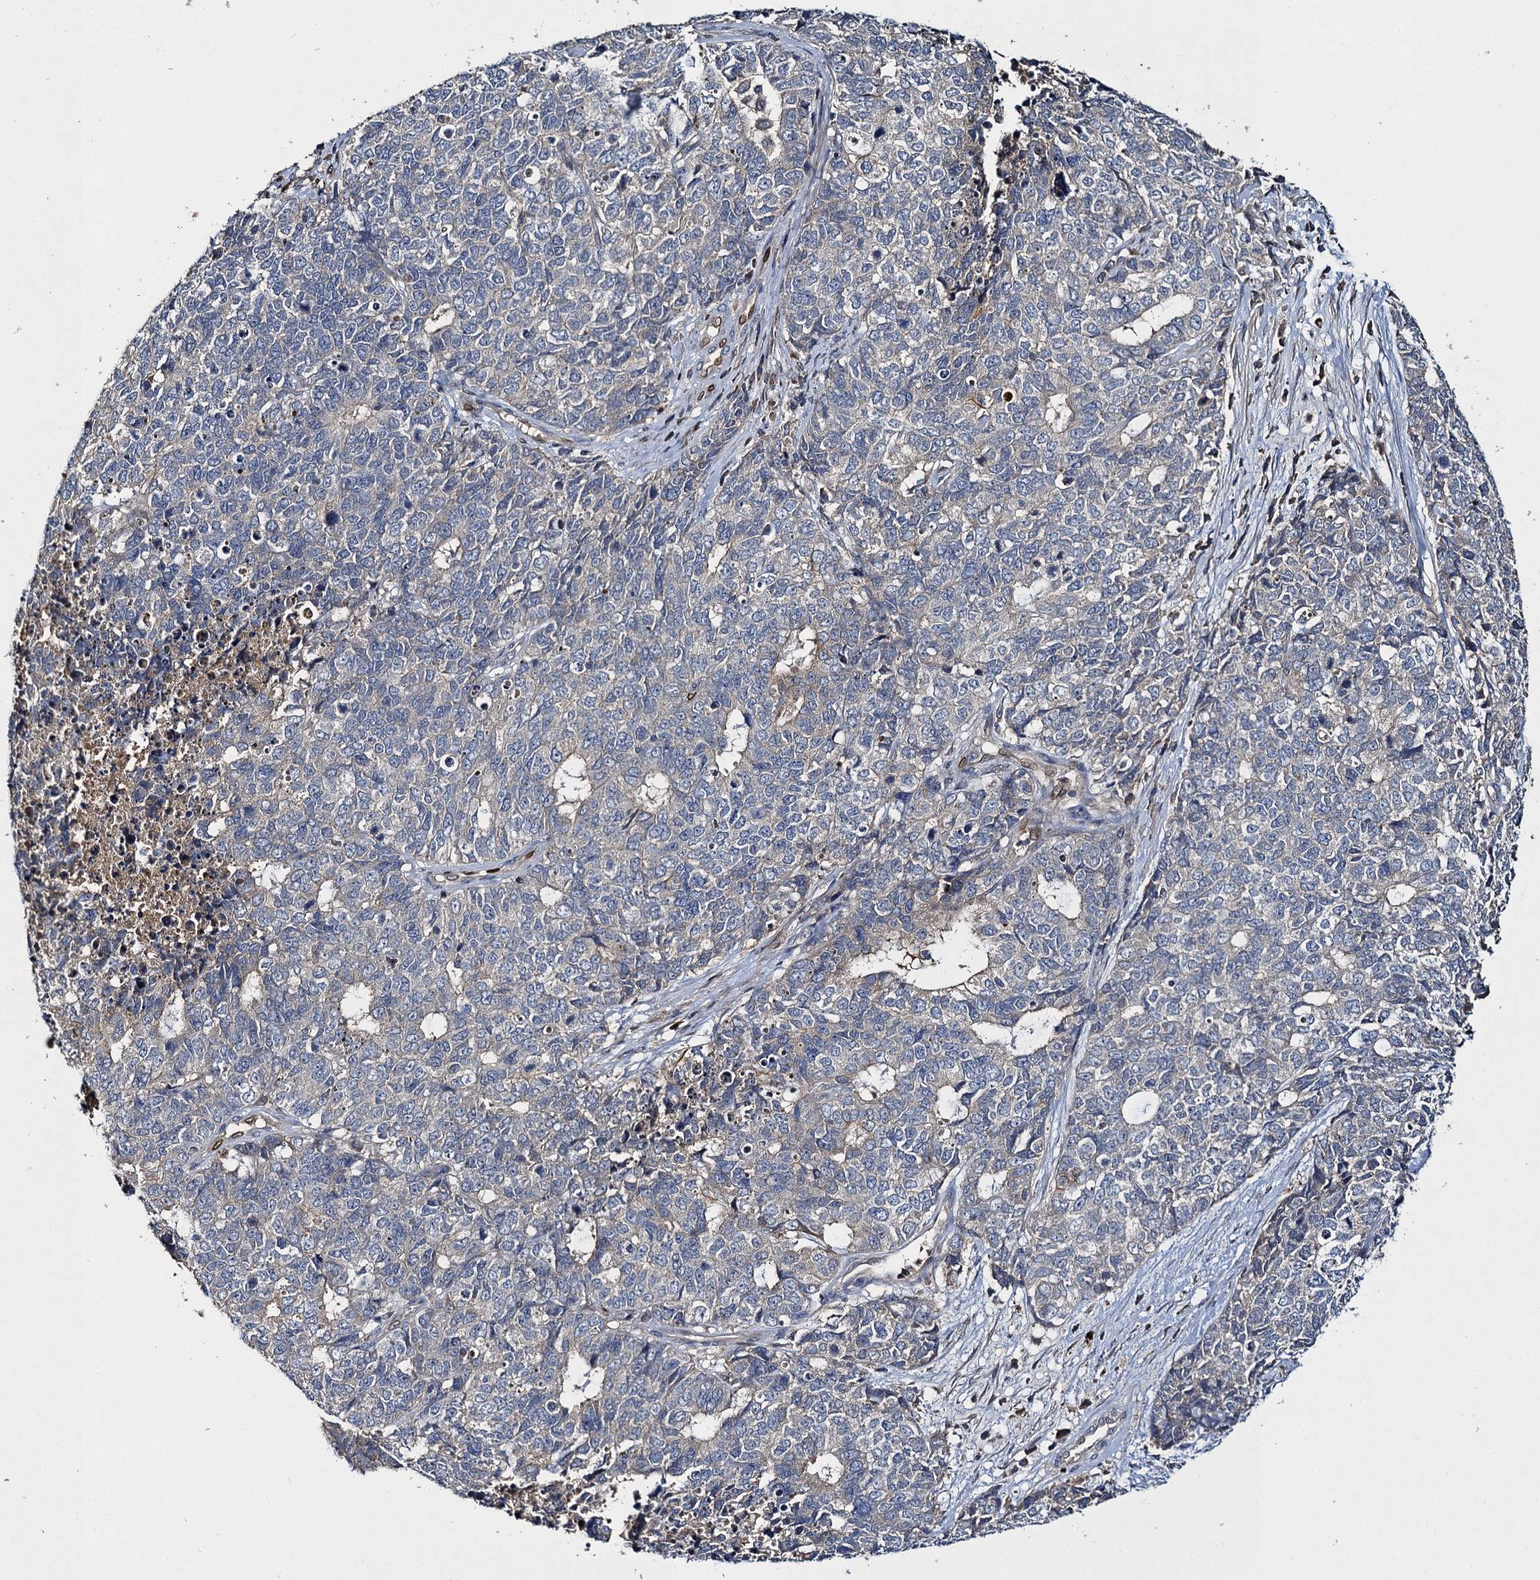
{"staining": {"intensity": "negative", "quantity": "none", "location": "none"}, "tissue": "cervical cancer", "cell_type": "Tumor cells", "image_type": "cancer", "snomed": [{"axis": "morphology", "description": "Squamous cell carcinoma, NOS"}, {"axis": "topography", "description": "Cervix"}], "caption": "IHC of cervical cancer (squamous cell carcinoma) displays no staining in tumor cells.", "gene": "SLC11A2", "patient": {"sex": "female", "age": 63}}